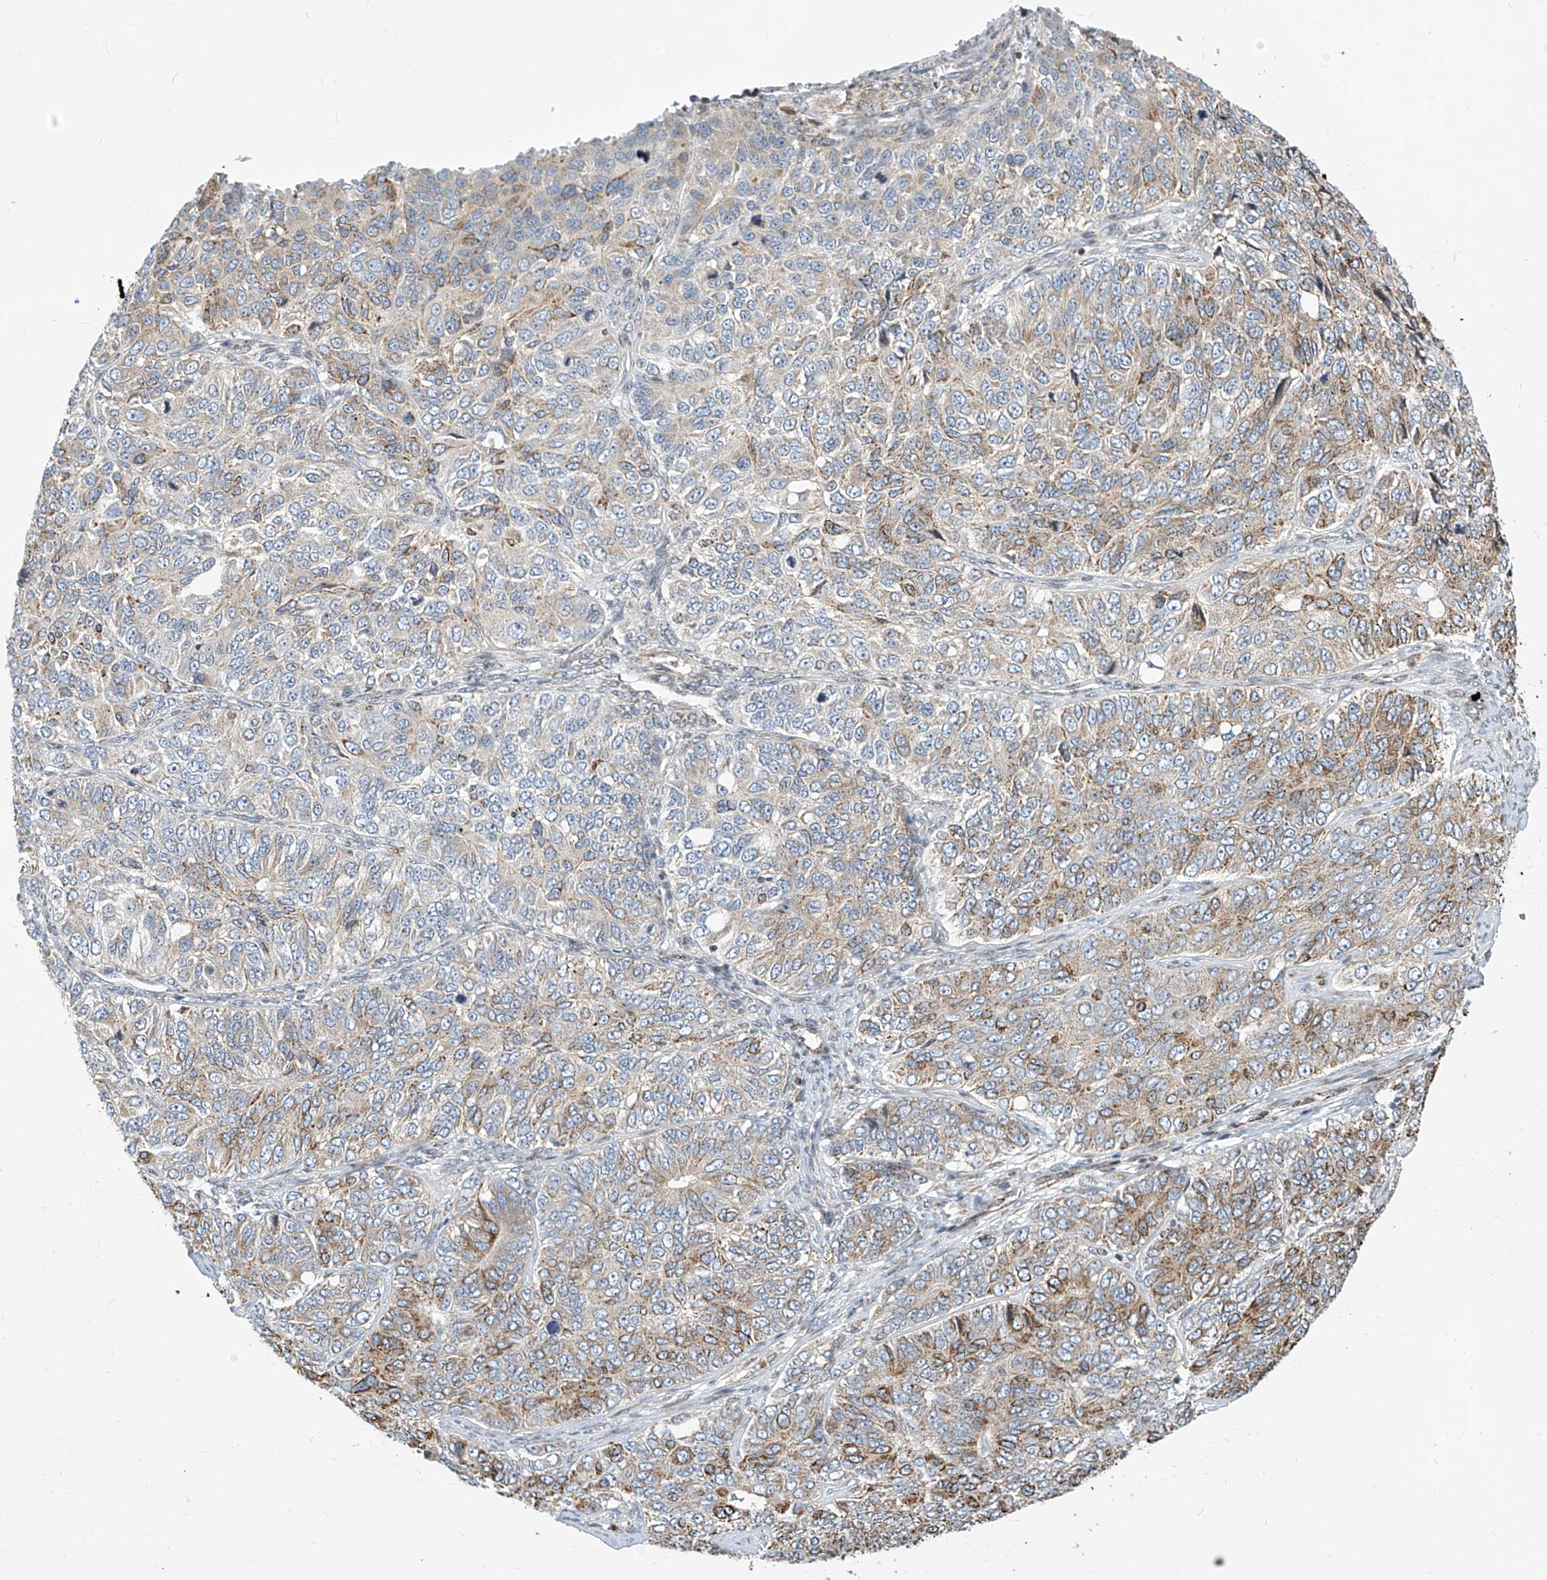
{"staining": {"intensity": "moderate", "quantity": "25%-75%", "location": "cytoplasmic/membranous"}, "tissue": "ovarian cancer", "cell_type": "Tumor cells", "image_type": "cancer", "snomed": [{"axis": "morphology", "description": "Carcinoma, endometroid"}, {"axis": "topography", "description": "Ovary"}], "caption": "Brown immunohistochemical staining in ovarian endometroid carcinoma exhibits moderate cytoplasmic/membranous staining in approximately 25%-75% of tumor cells. The staining is performed using DAB (3,3'-diaminobenzidine) brown chromogen to label protein expression. The nuclei are counter-stained blue using hematoxylin.", "gene": "TTLL8", "patient": {"sex": "female", "age": 51}}